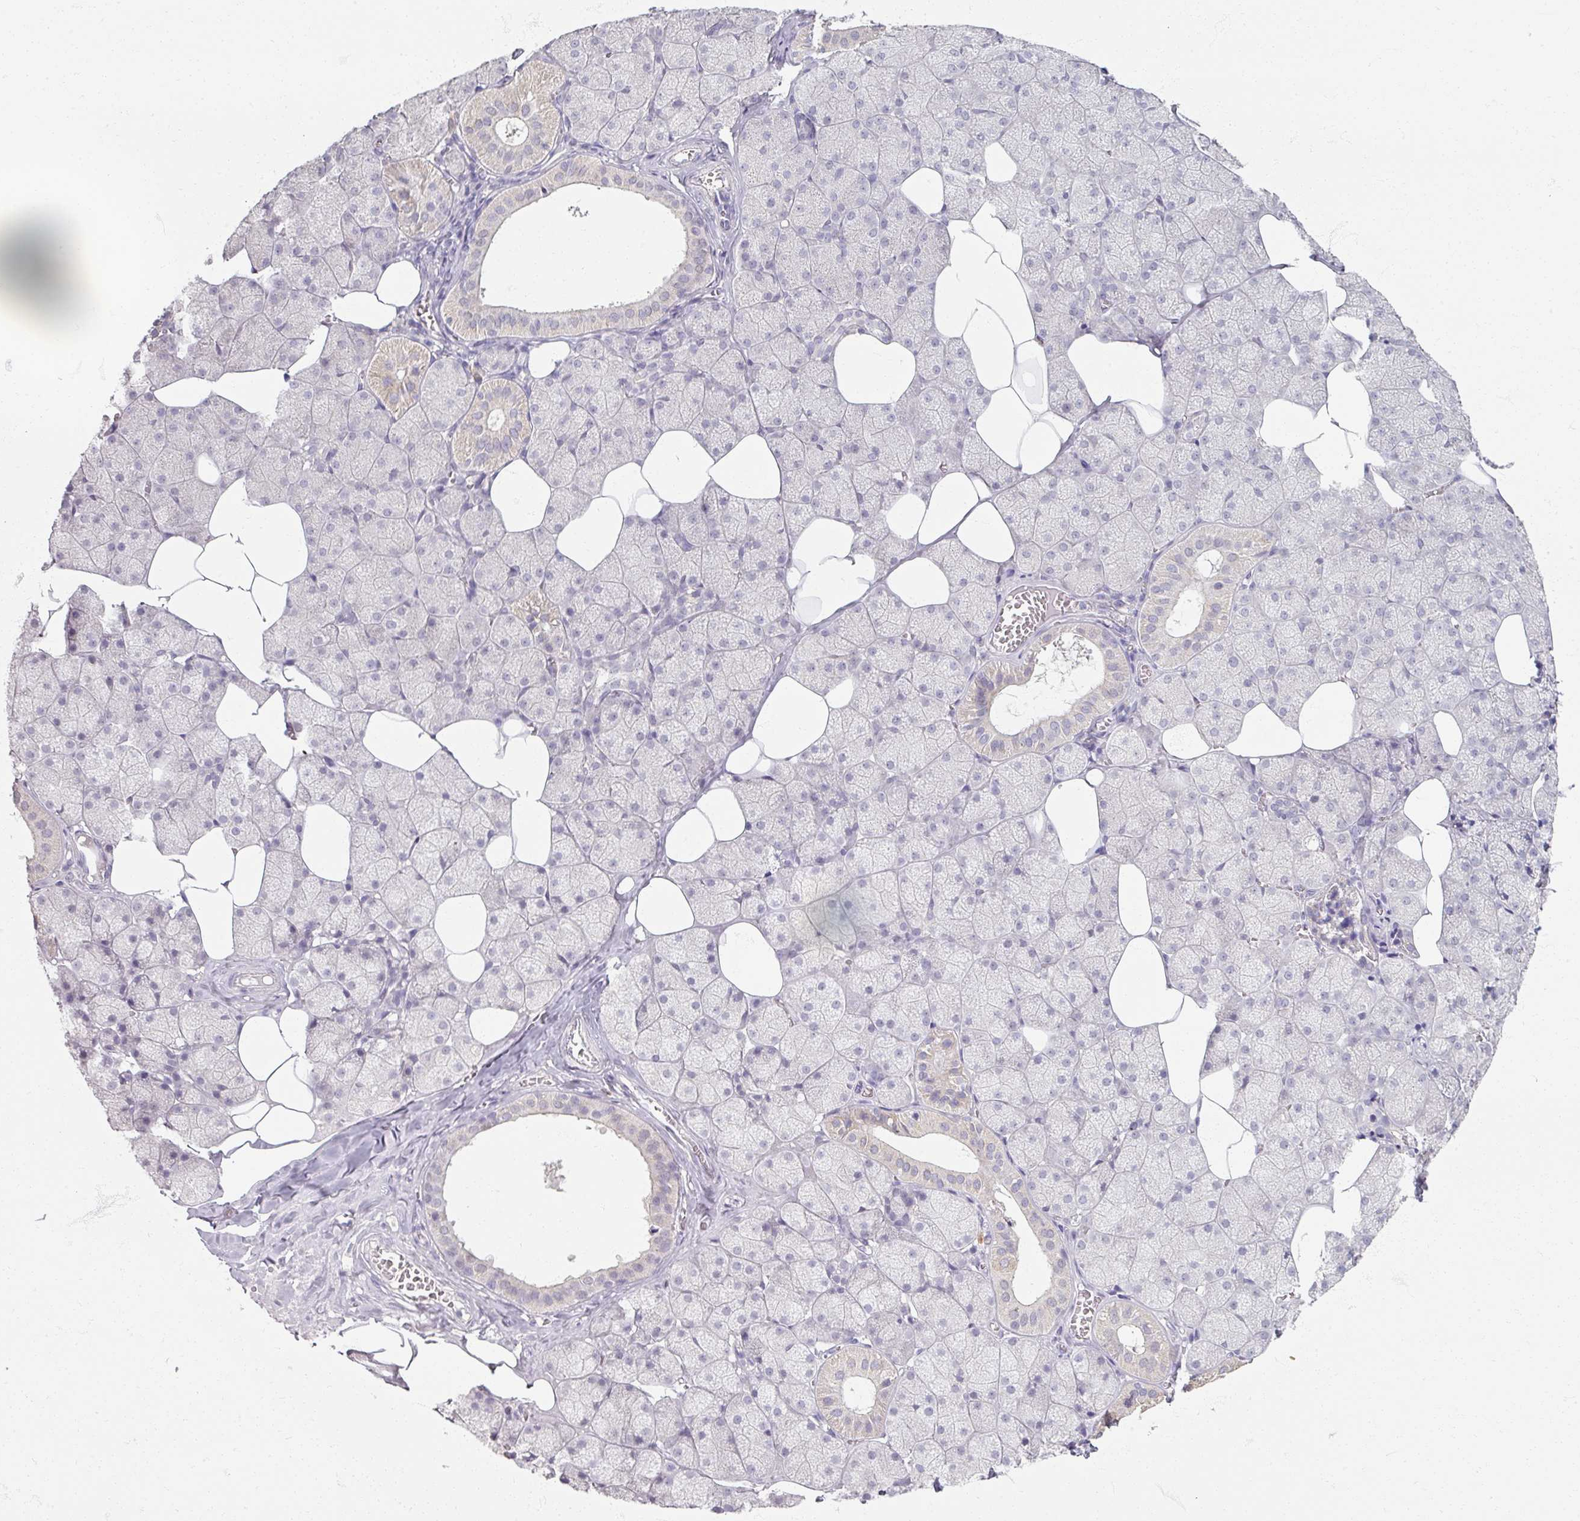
{"staining": {"intensity": "negative", "quantity": "none", "location": "none"}, "tissue": "salivary gland", "cell_type": "Glandular cells", "image_type": "normal", "snomed": [{"axis": "morphology", "description": "Normal tissue, NOS"}, {"axis": "topography", "description": "Salivary gland"}, {"axis": "topography", "description": "Peripheral nerve tissue"}], "caption": "The image demonstrates no significant staining in glandular cells of salivary gland.", "gene": "SOX11", "patient": {"sex": "male", "age": 38}}